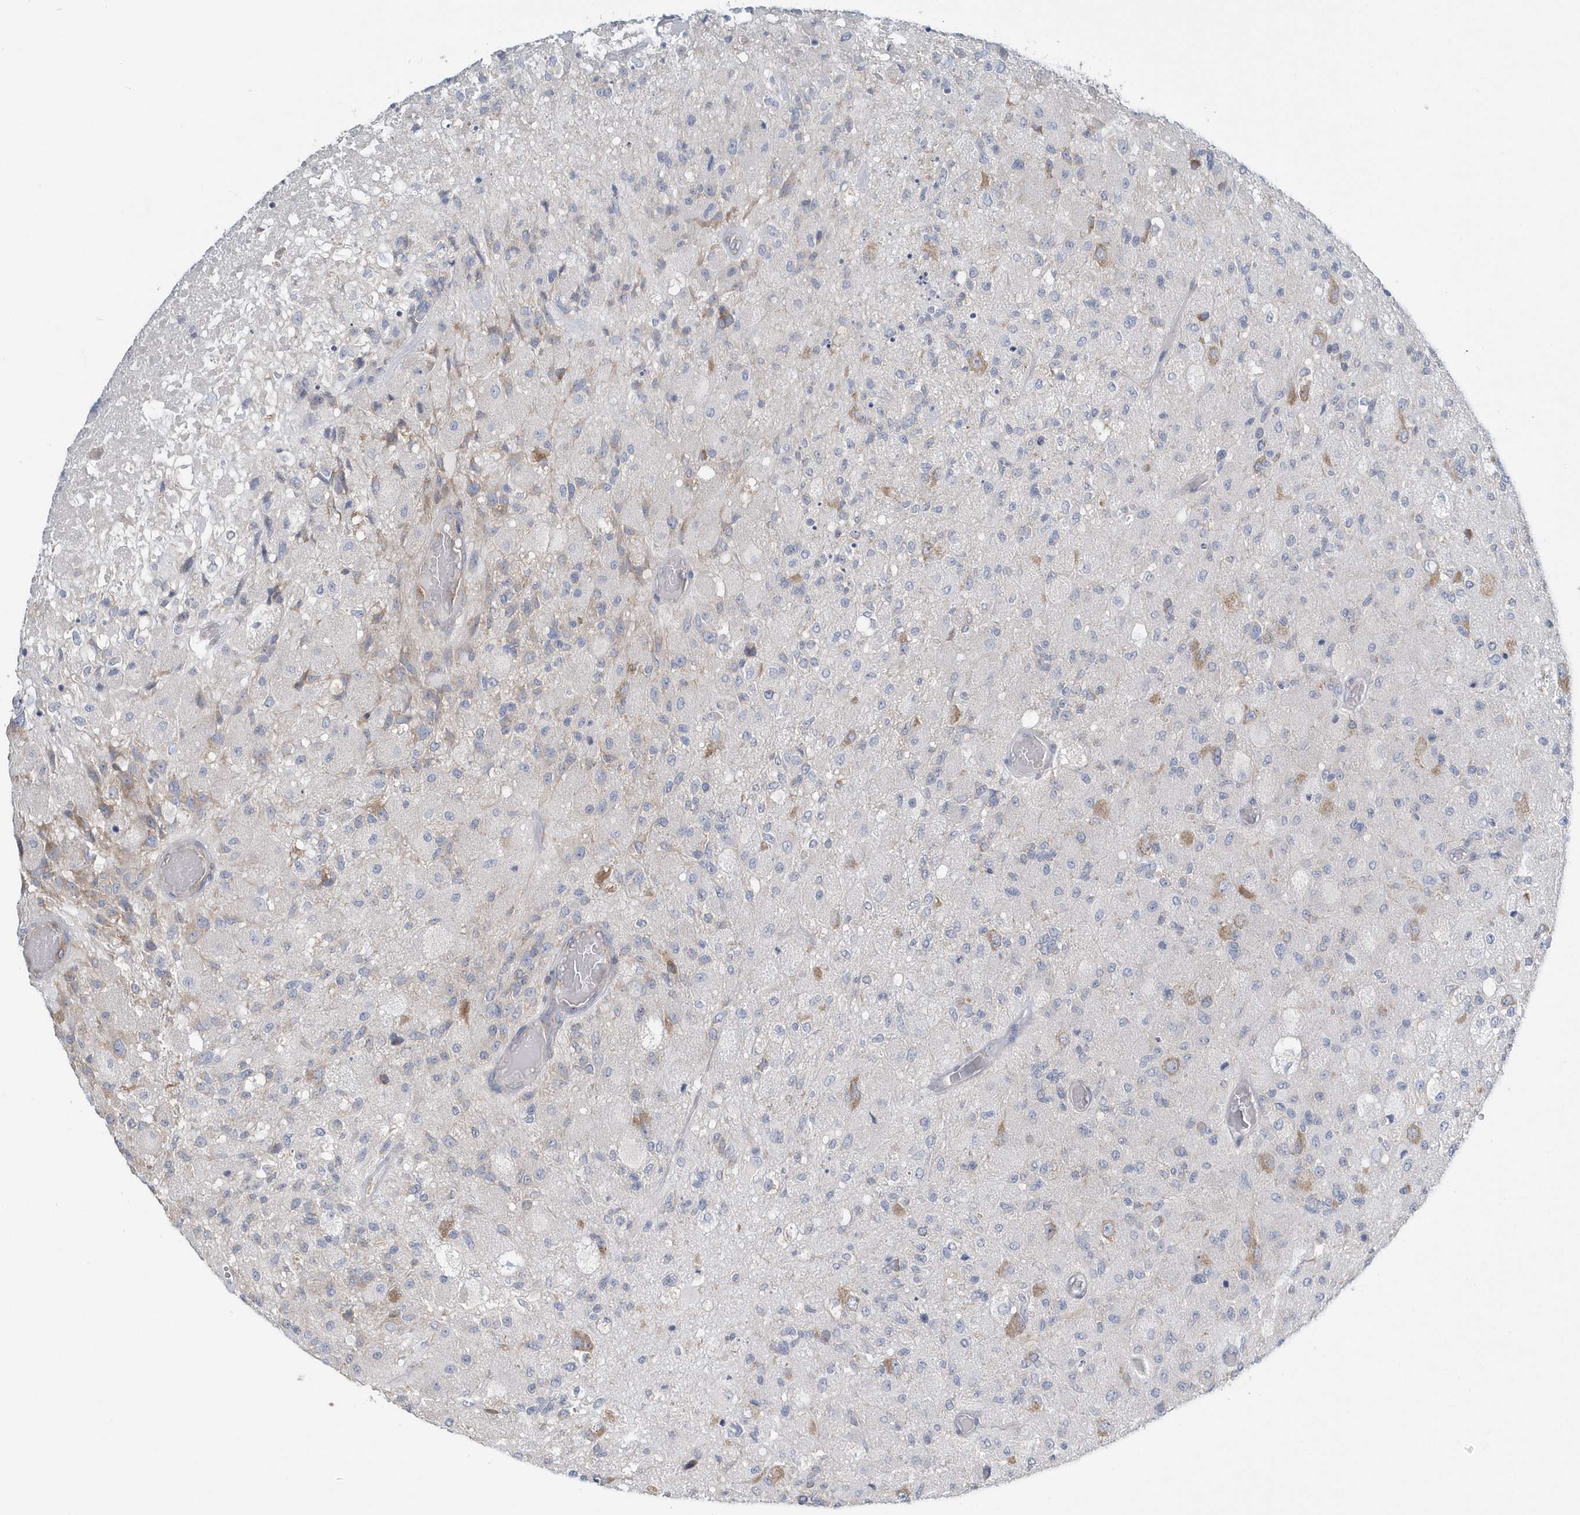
{"staining": {"intensity": "negative", "quantity": "none", "location": "none"}, "tissue": "glioma", "cell_type": "Tumor cells", "image_type": "cancer", "snomed": [{"axis": "morphology", "description": "Normal tissue, NOS"}, {"axis": "morphology", "description": "Glioma, malignant, High grade"}, {"axis": "topography", "description": "Cerebral cortex"}], "caption": "A micrograph of human glioma is negative for staining in tumor cells. (Immunohistochemistry (ihc), brightfield microscopy, high magnification).", "gene": "EIF3C", "patient": {"sex": "male", "age": 77}}